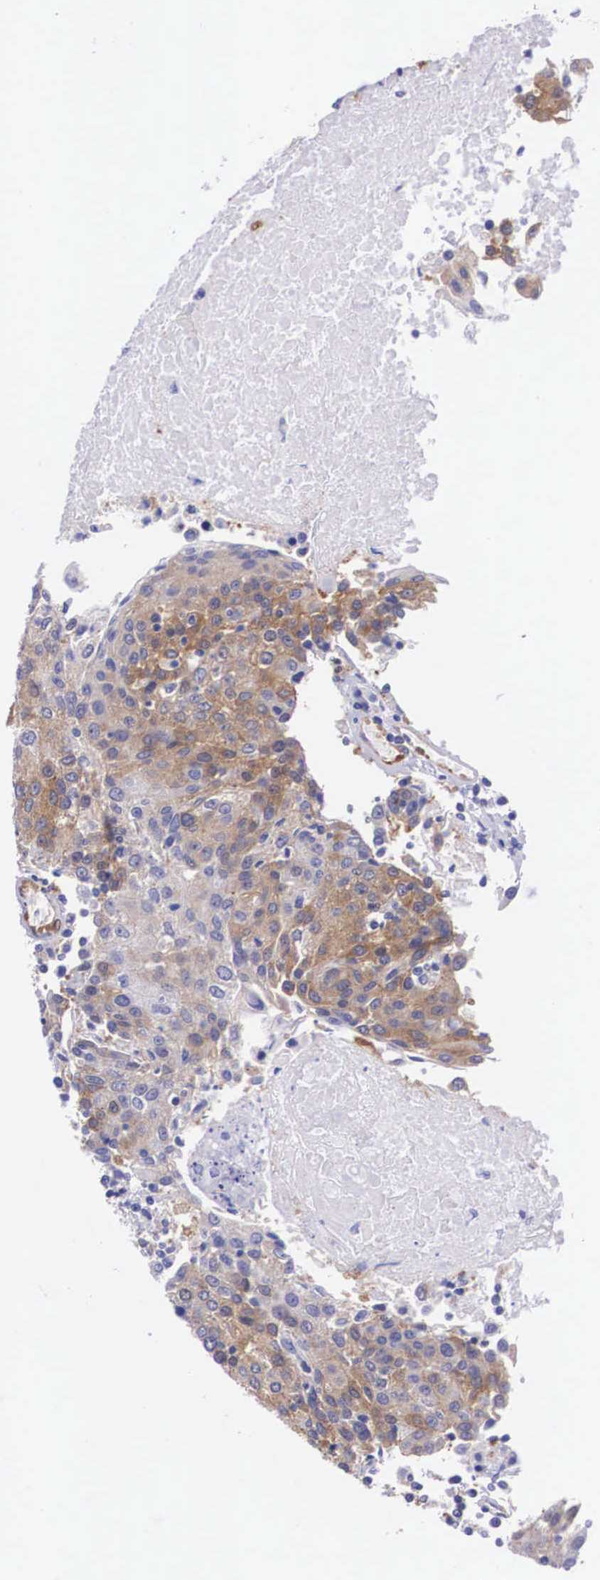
{"staining": {"intensity": "strong", "quantity": "25%-75%", "location": "cytoplasmic/membranous"}, "tissue": "urothelial cancer", "cell_type": "Tumor cells", "image_type": "cancer", "snomed": [{"axis": "morphology", "description": "Urothelial carcinoma, High grade"}, {"axis": "topography", "description": "Urinary bladder"}], "caption": "Urothelial carcinoma (high-grade) stained with a brown dye exhibits strong cytoplasmic/membranous positive positivity in about 25%-75% of tumor cells.", "gene": "BCAR1", "patient": {"sex": "female", "age": 85}}